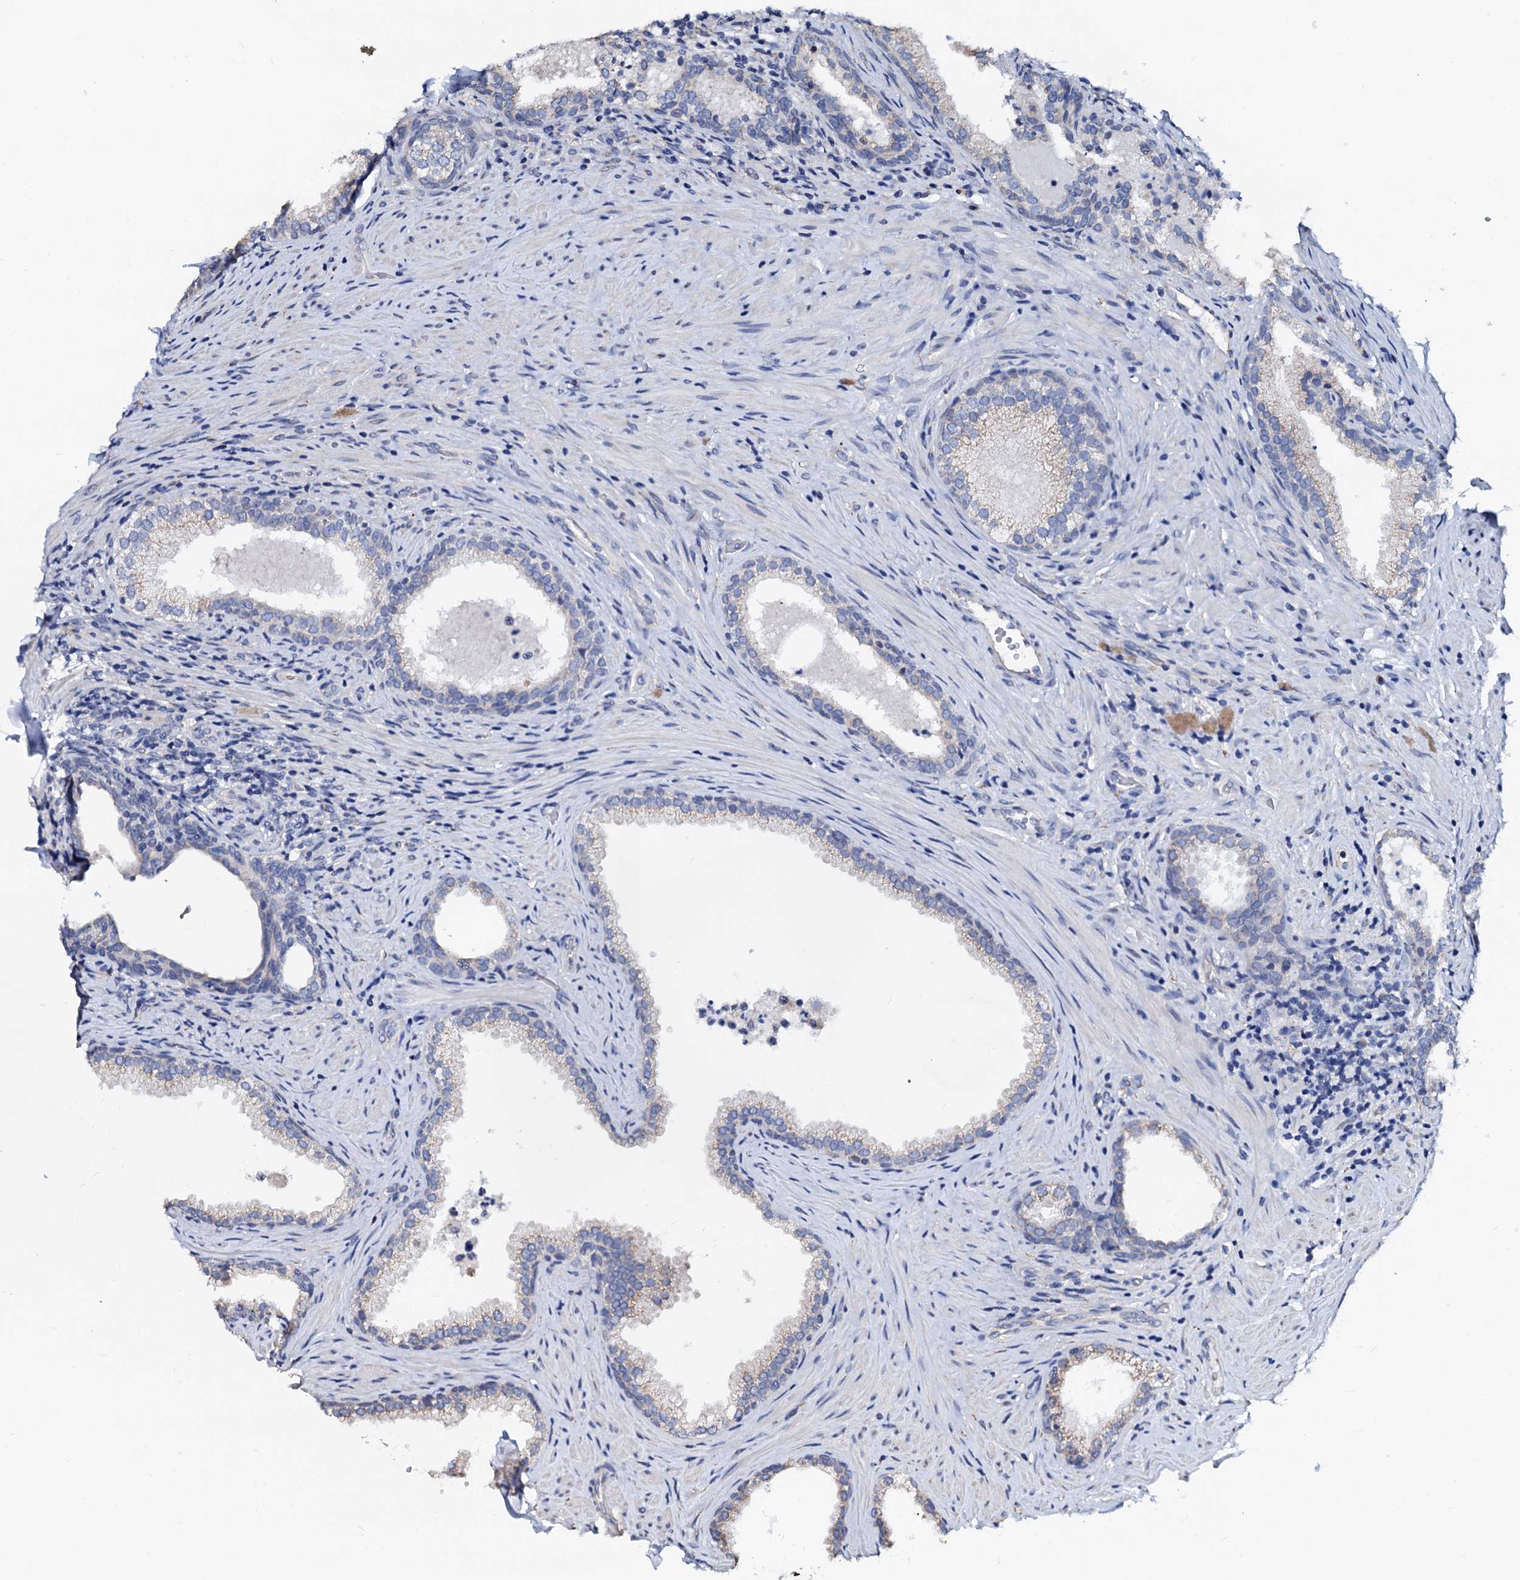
{"staining": {"intensity": "weak", "quantity": "<25%", "location": "cytoplasmic/membranous"}, "tissue": "prostate", "cell_type": "Glandular cells", "image_type": "normal", "snomed": [{"axis": "morphology", "description": "Normal tissue, NOS"}, {"axis": "topography", "description": "Prostate"}], "caption": "Immunohistochemistry (IHC) histopathology image of normal prostate: human prostate stained with DAB (3,3'-diaminobenzidine) demonstrates no significant protein positivity in glandular cells. (DAB (3,3'-diaminobenzidine) IHC, high magnification).", "gene": "AKAP3", "patient": {"sex": "male", "age": 76}}